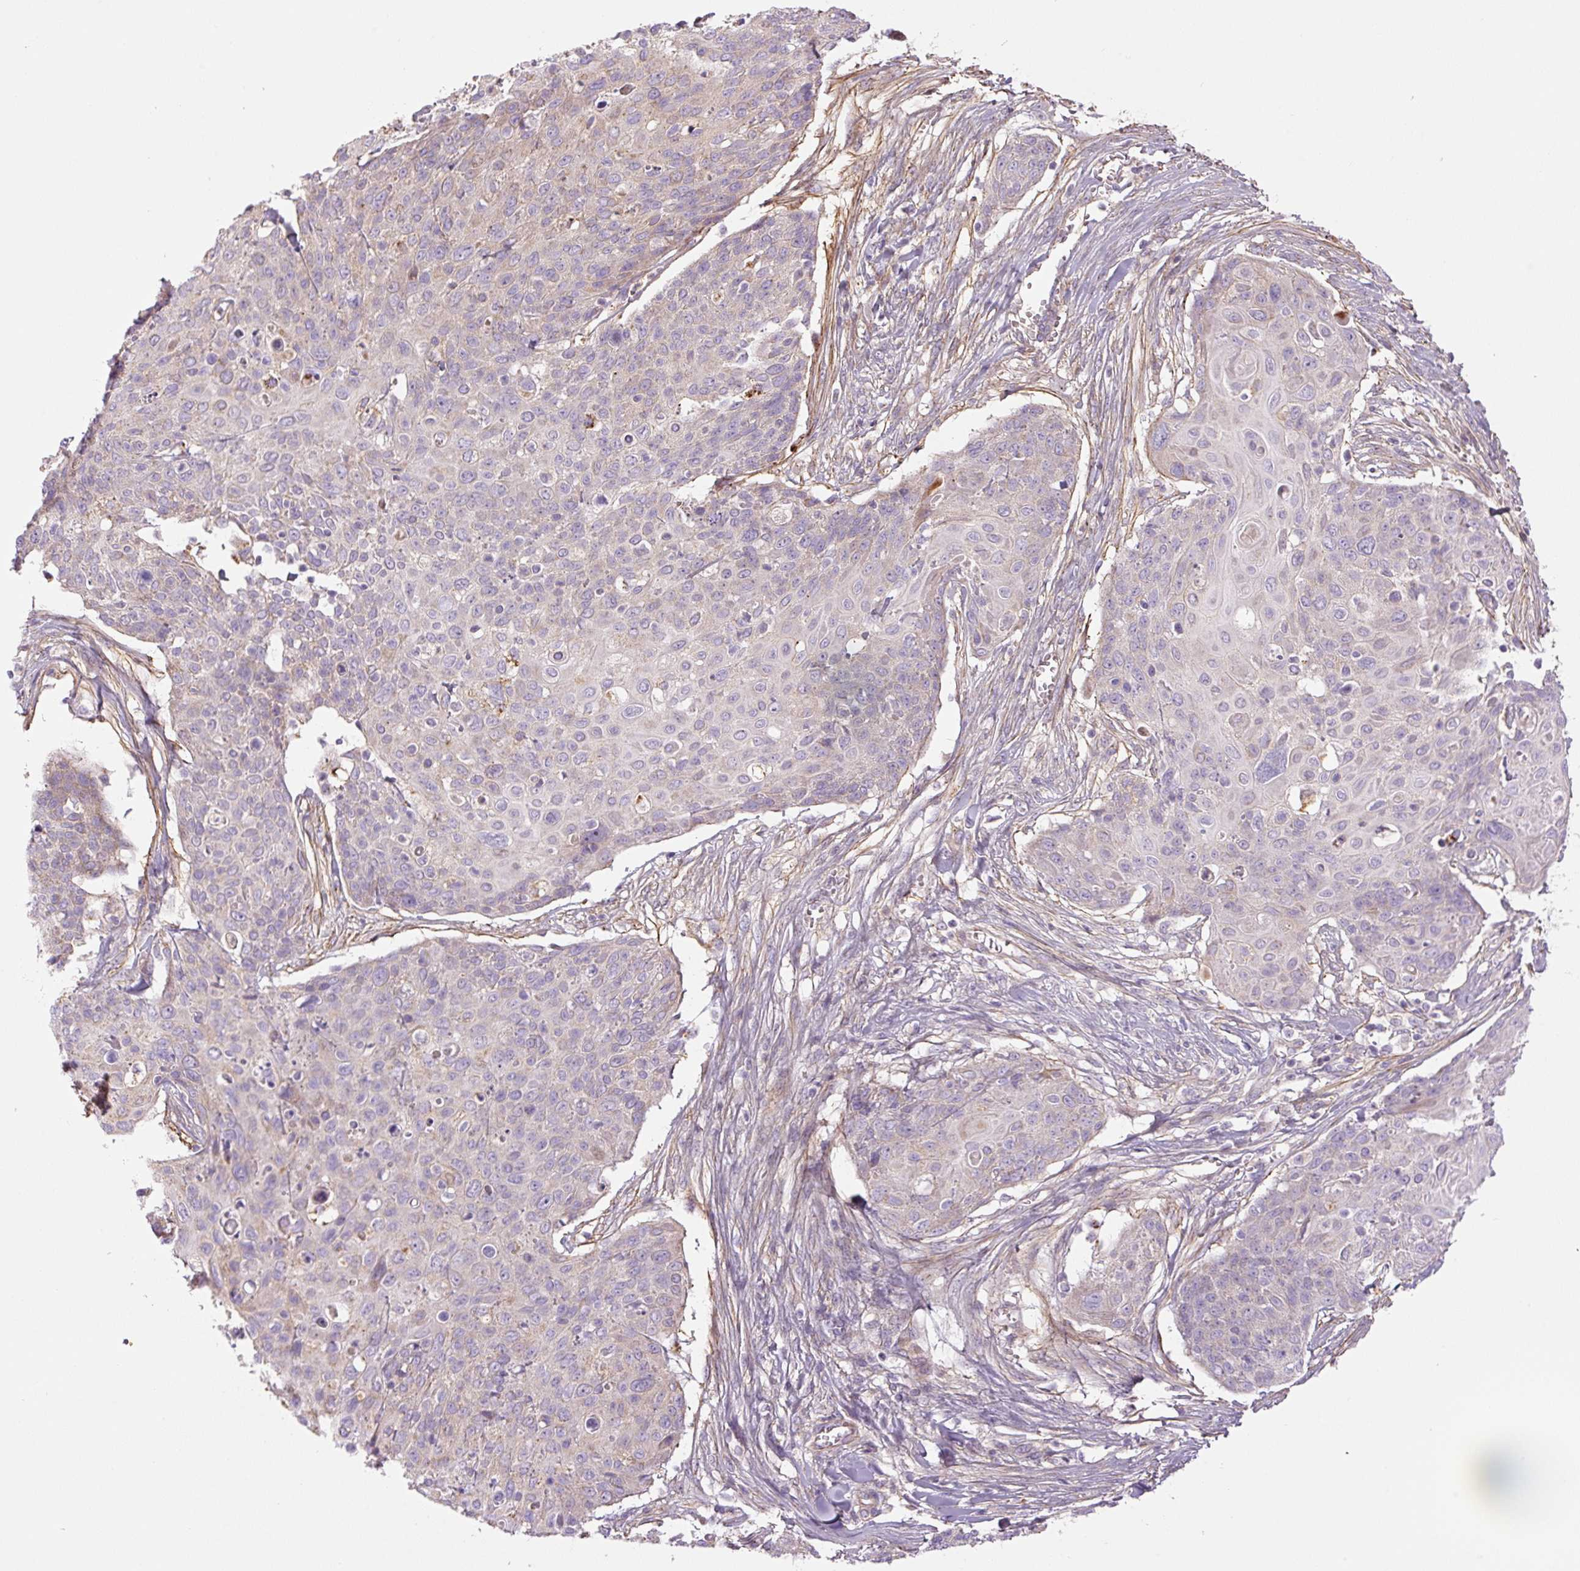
{"staining": {"intensity": "negative", "quantity": "none", "location": "none"}, "tissue": "skin cancer", "cell_type": "Tumor cells", "image_type": "cancer", "snomed": [{"axis": "morphology", "description": "Squamous cell carcinoma, NOS"}, {"axis": "topography", "description": "Skin"}, {"axis": "topography", "description": "Vulva"}], "caption": "The IHC image has no significant positivity in tumor cells of skin cancer tissue.", "gene": "CCNI2", "patient": {"sex": "female", "age": 85}}